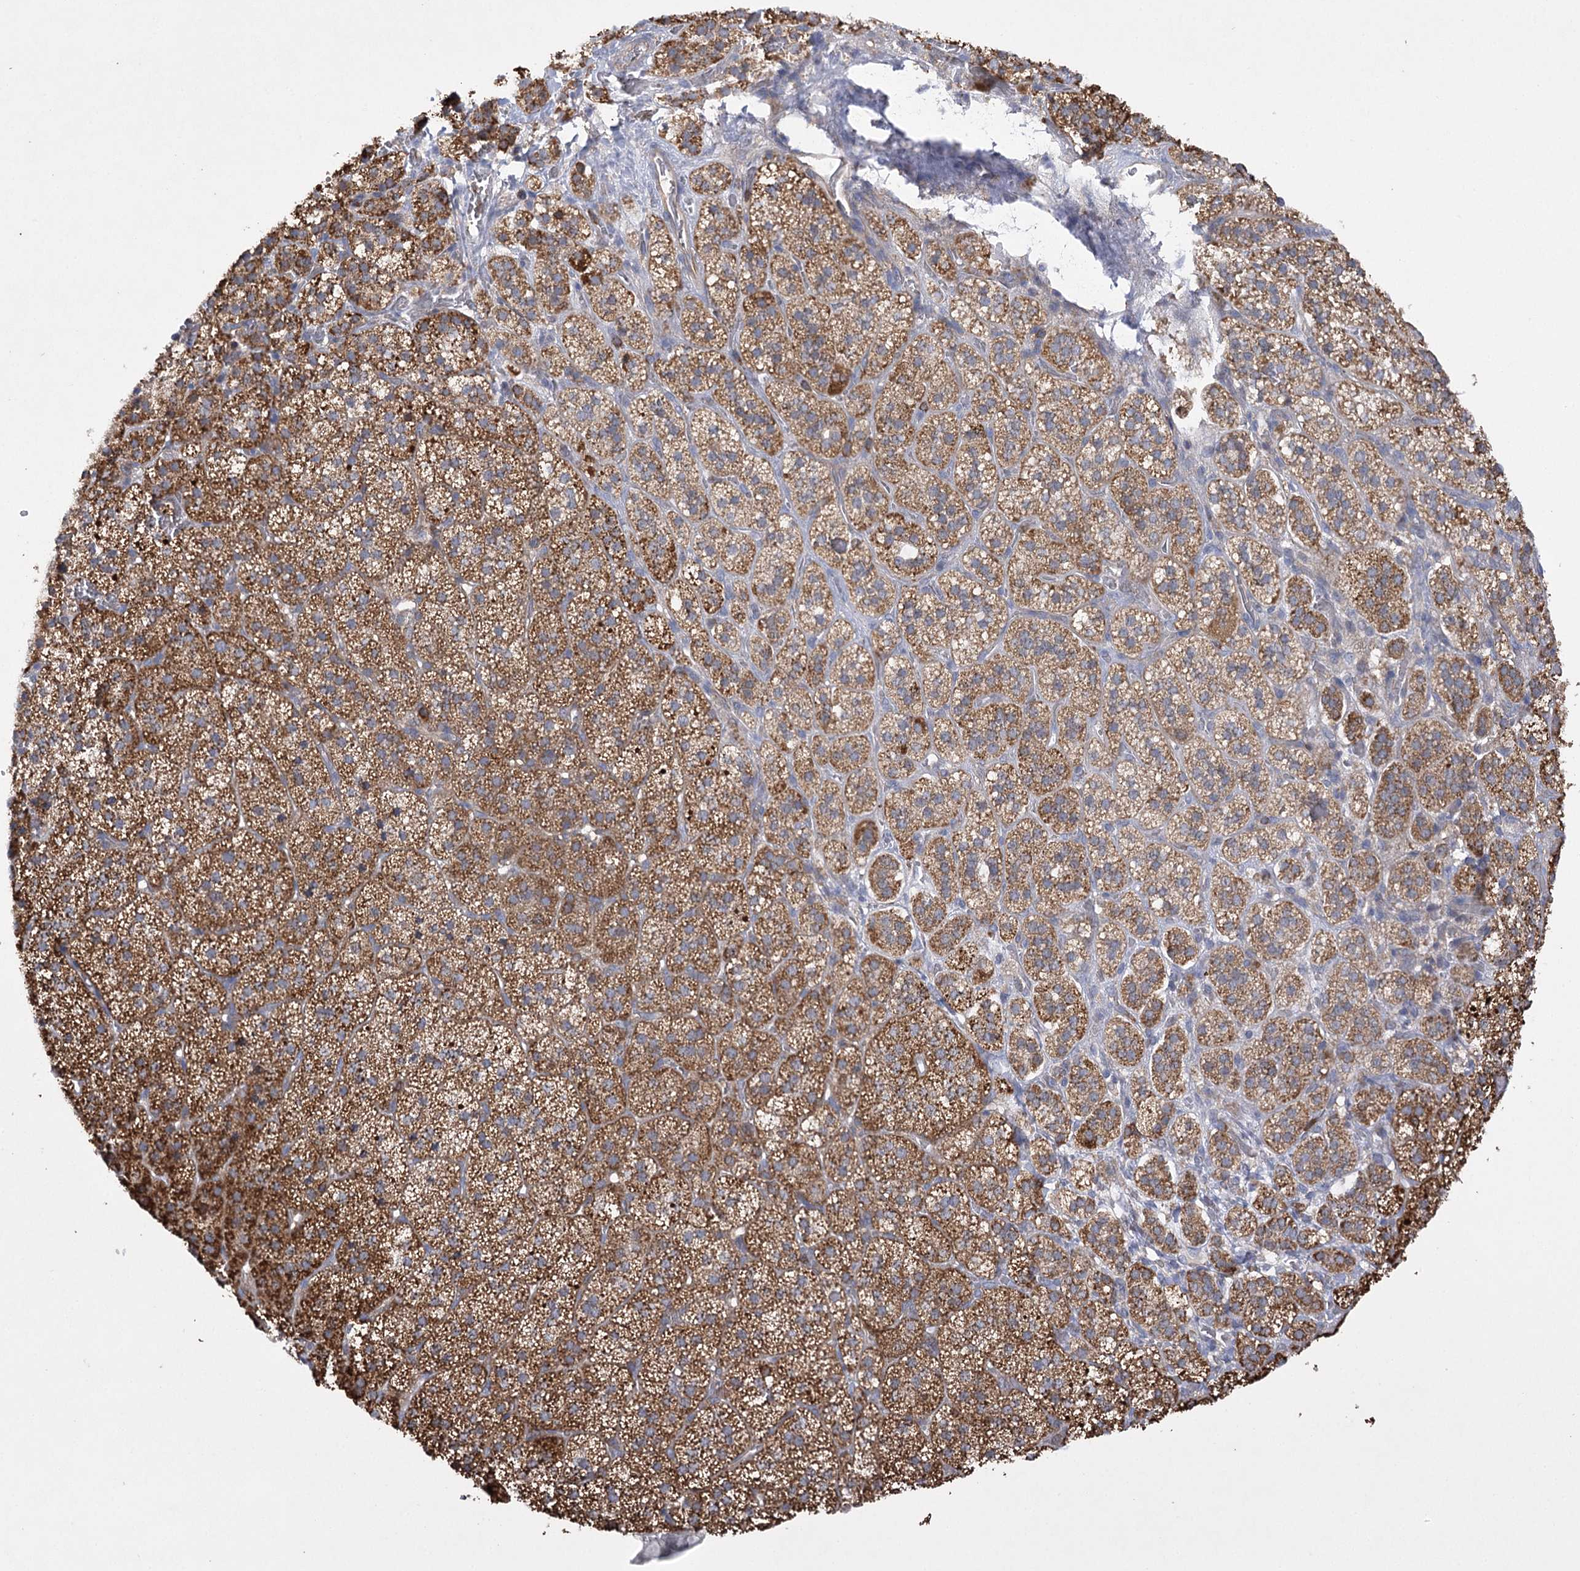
{"staining": {"intensity": "moderate", "quantity": ">75%", "location": "cytoplasmic/membranous"}, "tissue": "adrenal gland", "cell_type": "Glandular cells", "image_type": "normal", "snomed": [{"axis": "morphology", "description": "Normal tissue, NOS"}, {"axis": "topography", "description": "Adrenal gland"}], "caption": "This is a histology image of IHC staining of unremarkable adrenal gland, which shows moderate expression in the cytoplasmic/membranous of glandular cells.", "gene": "BCR", "patient": {"sex": "female", "age": 44}}